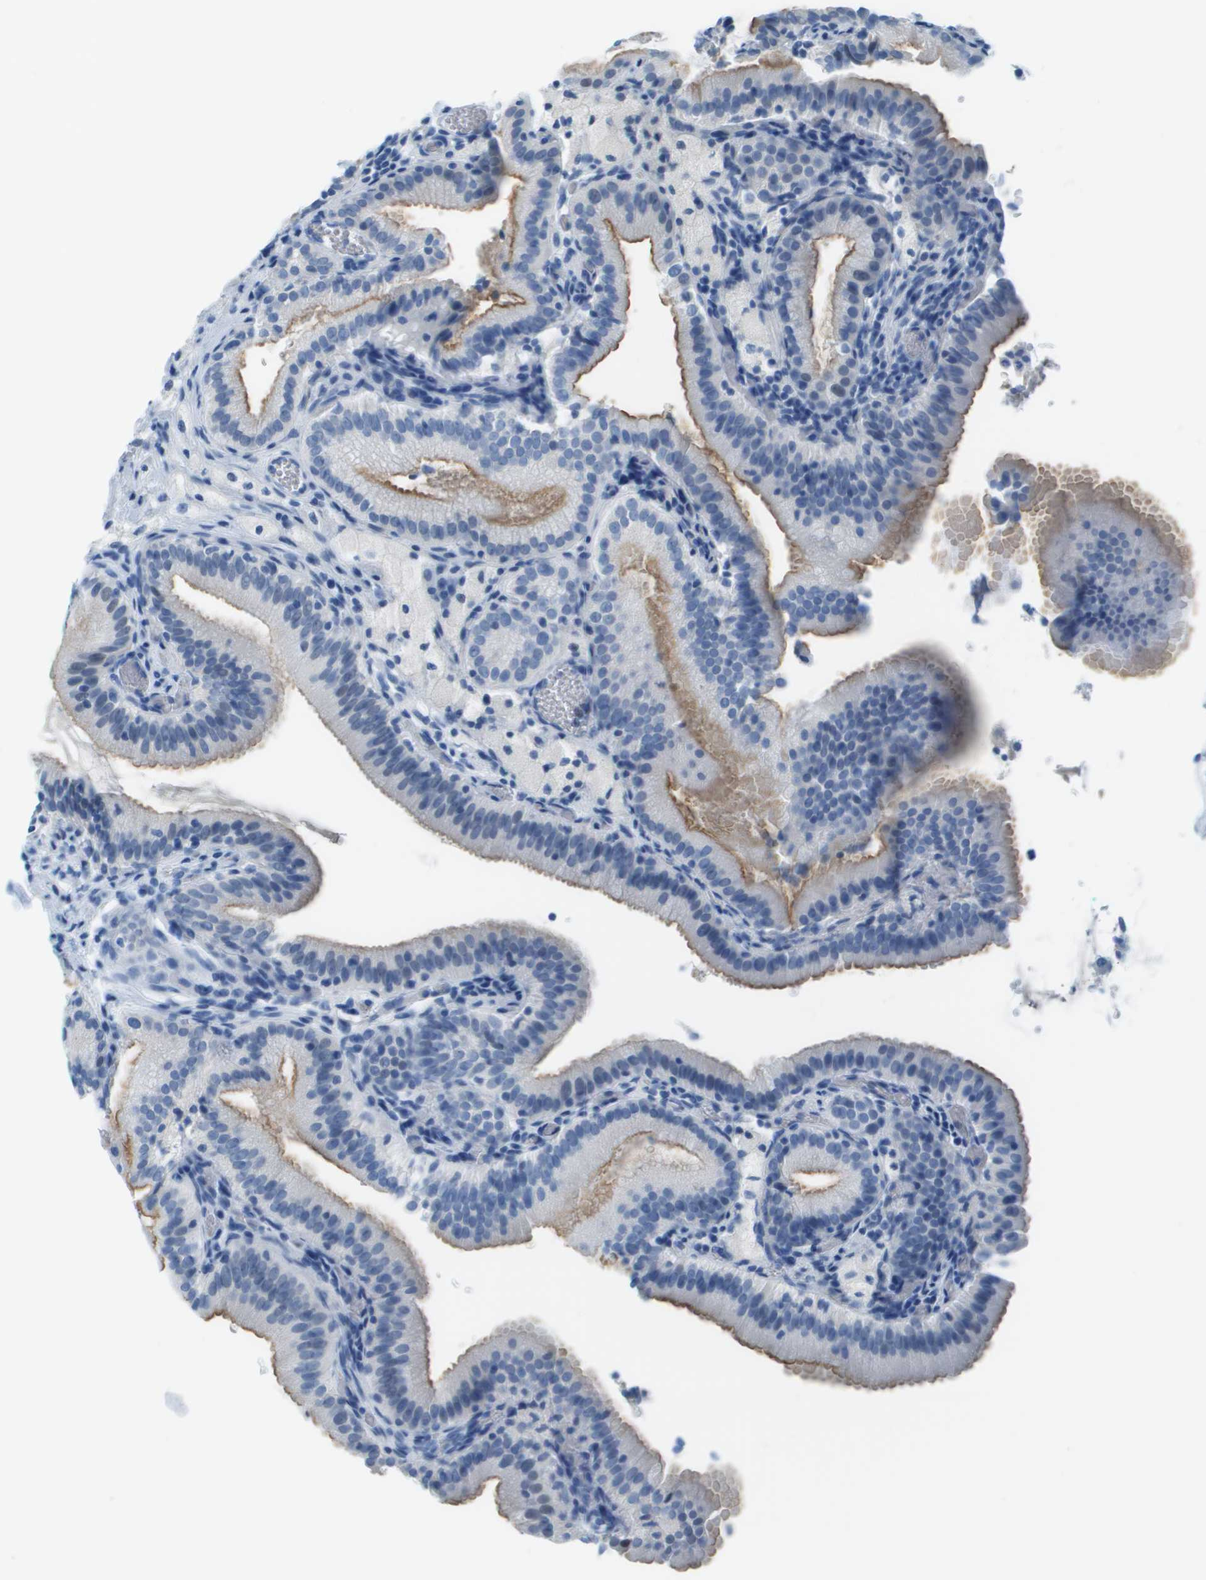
{"staining": {"intensity": "moderate", "quantity": ">75%", "location": "cytoplasmic/membranous"}, "tissue": "gallbladder", "cell_type": "Glandular cells", "image_type": "normal", "snomed": [{"axis": "morphology", "description": "Normal tissue, NOS"}, {"axis": "topography", "description": "Gallbladder"}], "caption": "IHC of normal human gallbladder reveals medium levels of moderate cytoplasmic/membranous positivity in about >75% of glandular cells. (IHC, brightfield microscopy, high magnification).", "gene": "CDHR2", "patient": {"sex": "male", "age": 54}}